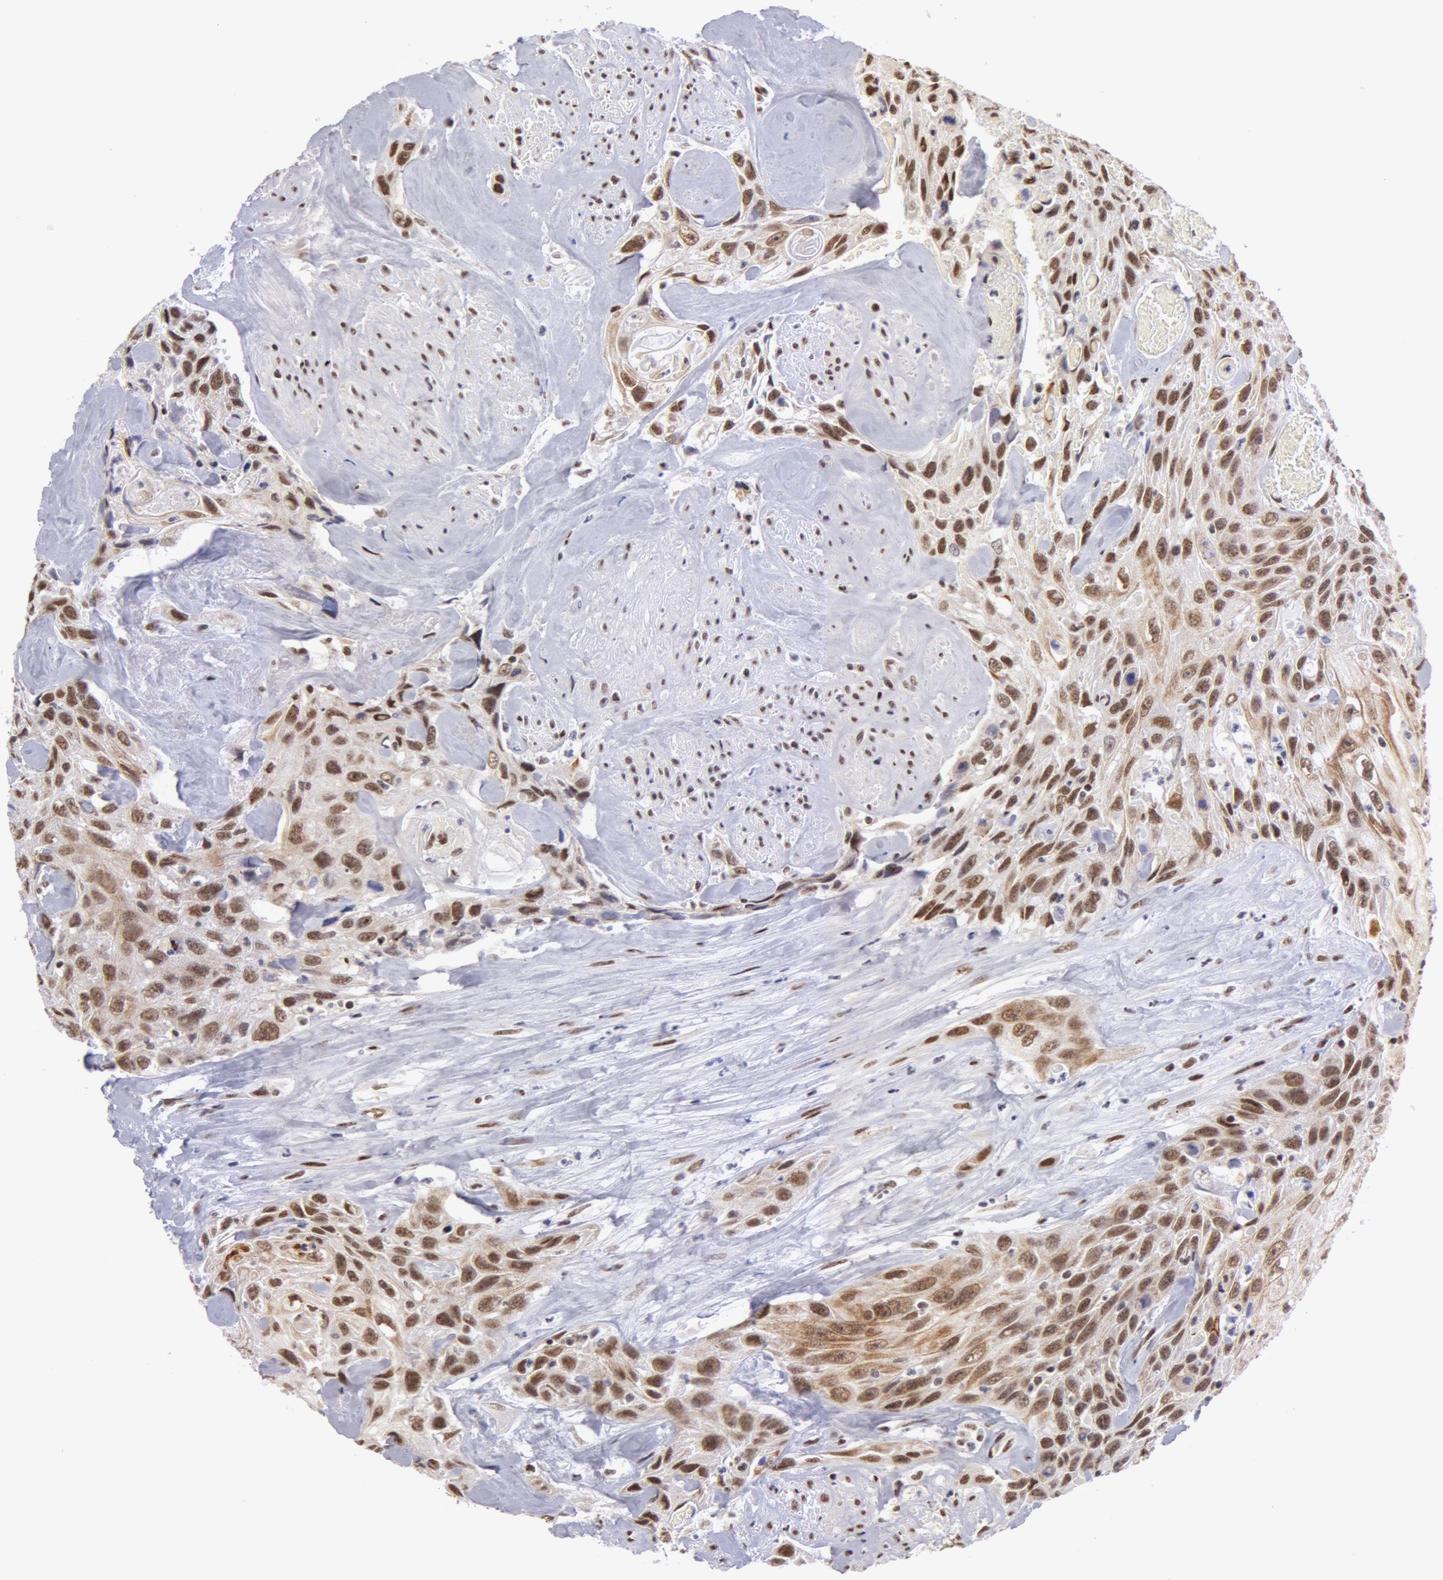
{"staining": {"intensity": "moderate", "quantity": "25%-75%", "location": "cytoplasmic/membranous,nuclear"}, "tissue": "urothelial cancer", "cell_type": "Tumor cells", "image_type": "cancer", "snomed": [{"axis": "morphology", "description": "Urothelial carcinoma, High grade"}, {"axis": "topography", "description": "Urinary bladder"}], "caption": "DAB immunohistochemical staining of urothelial cancer demonstrates moderate cytoplasmic/membranous and nuclear protein expression in approximately 25%-75% of tumor cells.", "gene": "VRTN", "patient": {"sex": "female", "age": 84}}